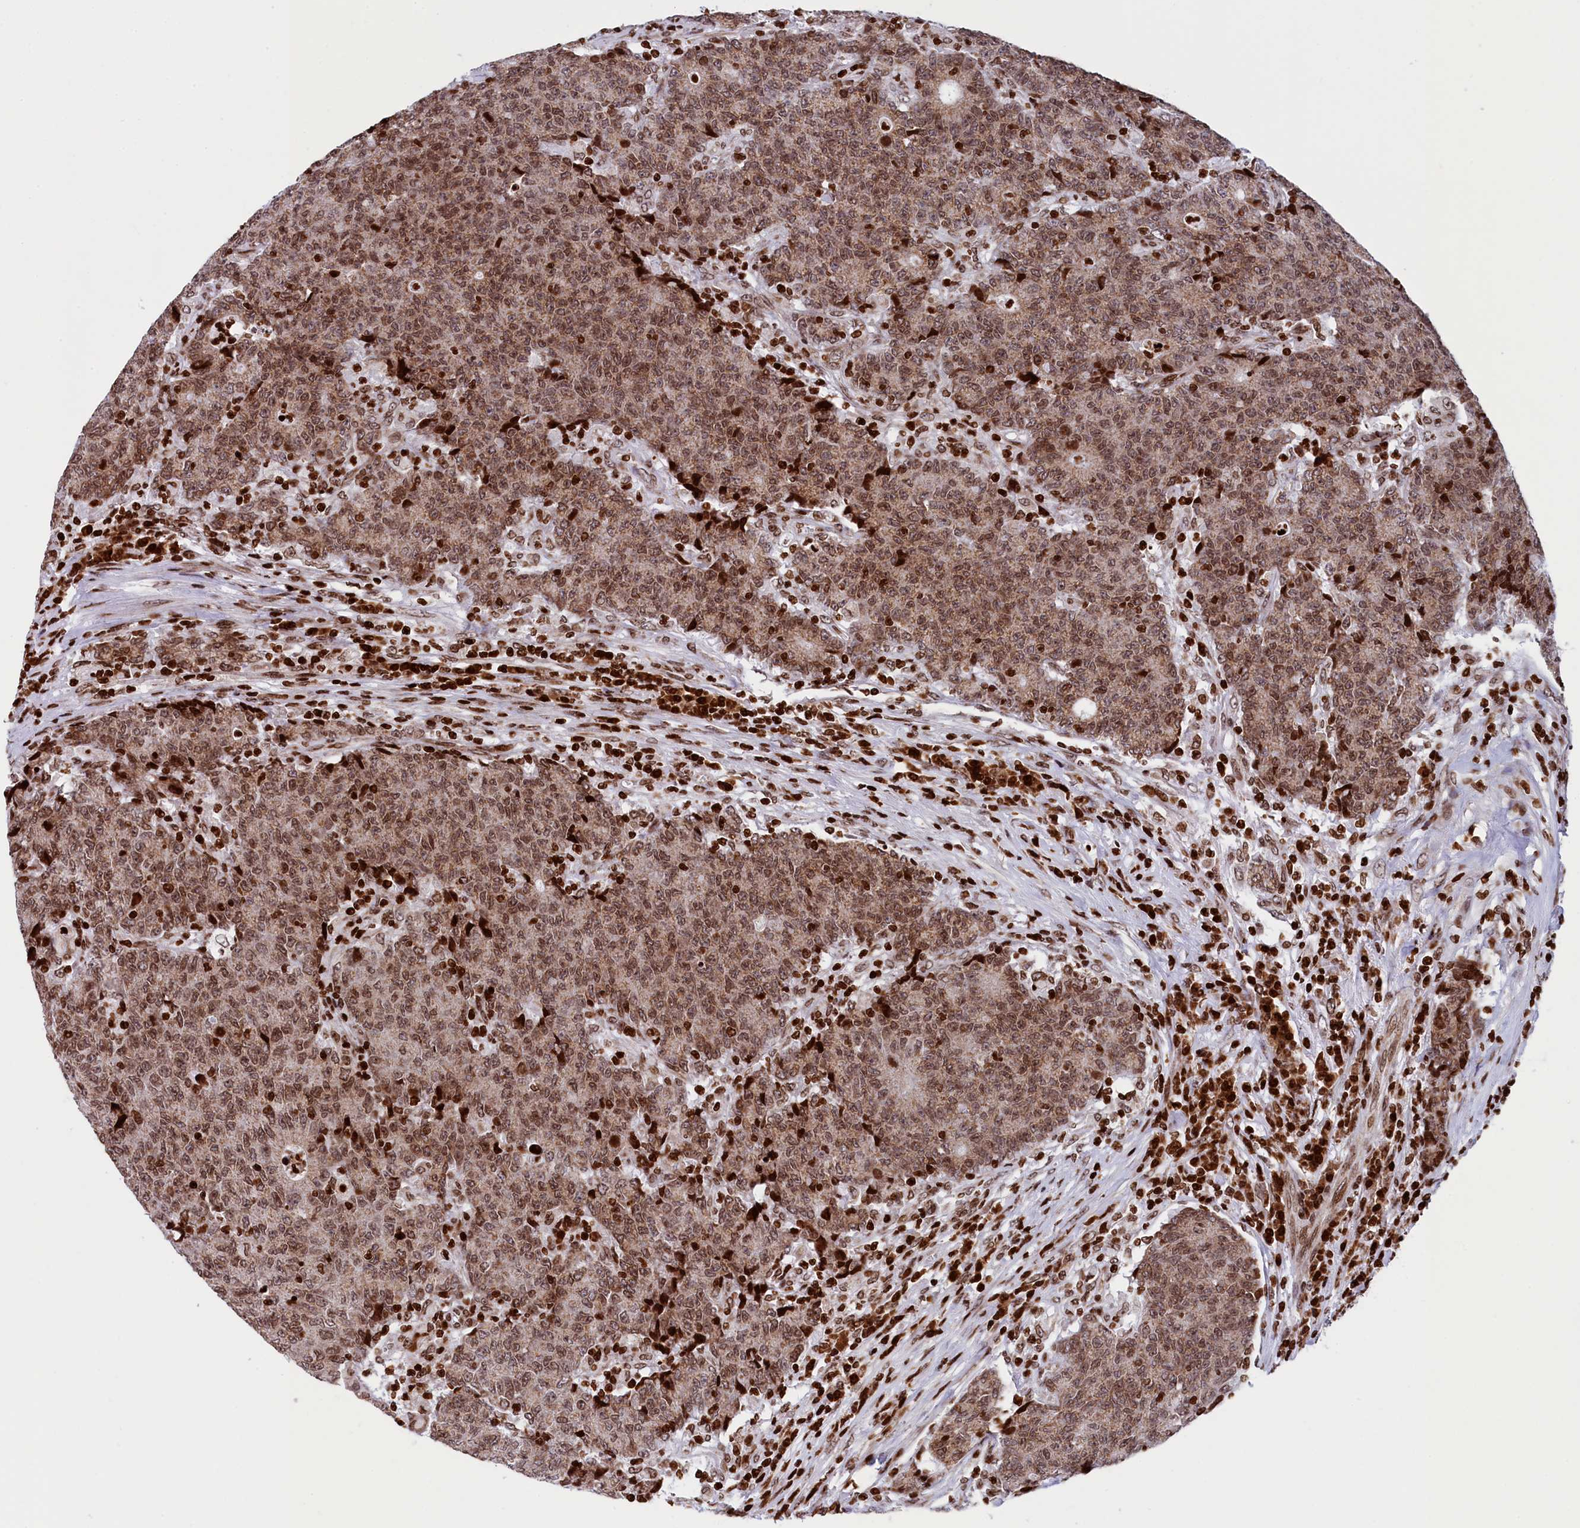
{"staining": {"intensity": "moderate", "quantity": ">75%", "location": "cytoplasmic/membranous,nuclear"}, "tissue": "colorectal cancer", "cell_type": "Tumor cells", "image_type": "cancer", "snomed": [{"axis": "morphology", "description": "Adenocarcinoma, NOS"}, {"axis": "topography", "description": "Colon"}], "caption": "Protein expression analysis of colorectal cancer (adenocarcinoma) reveals moderate cytoplasmic/membranous and nuclear expression in approximately >75% of tumor cells.", "gene": "TIMM29", "patient": {"sex": "female", "age": 75}}